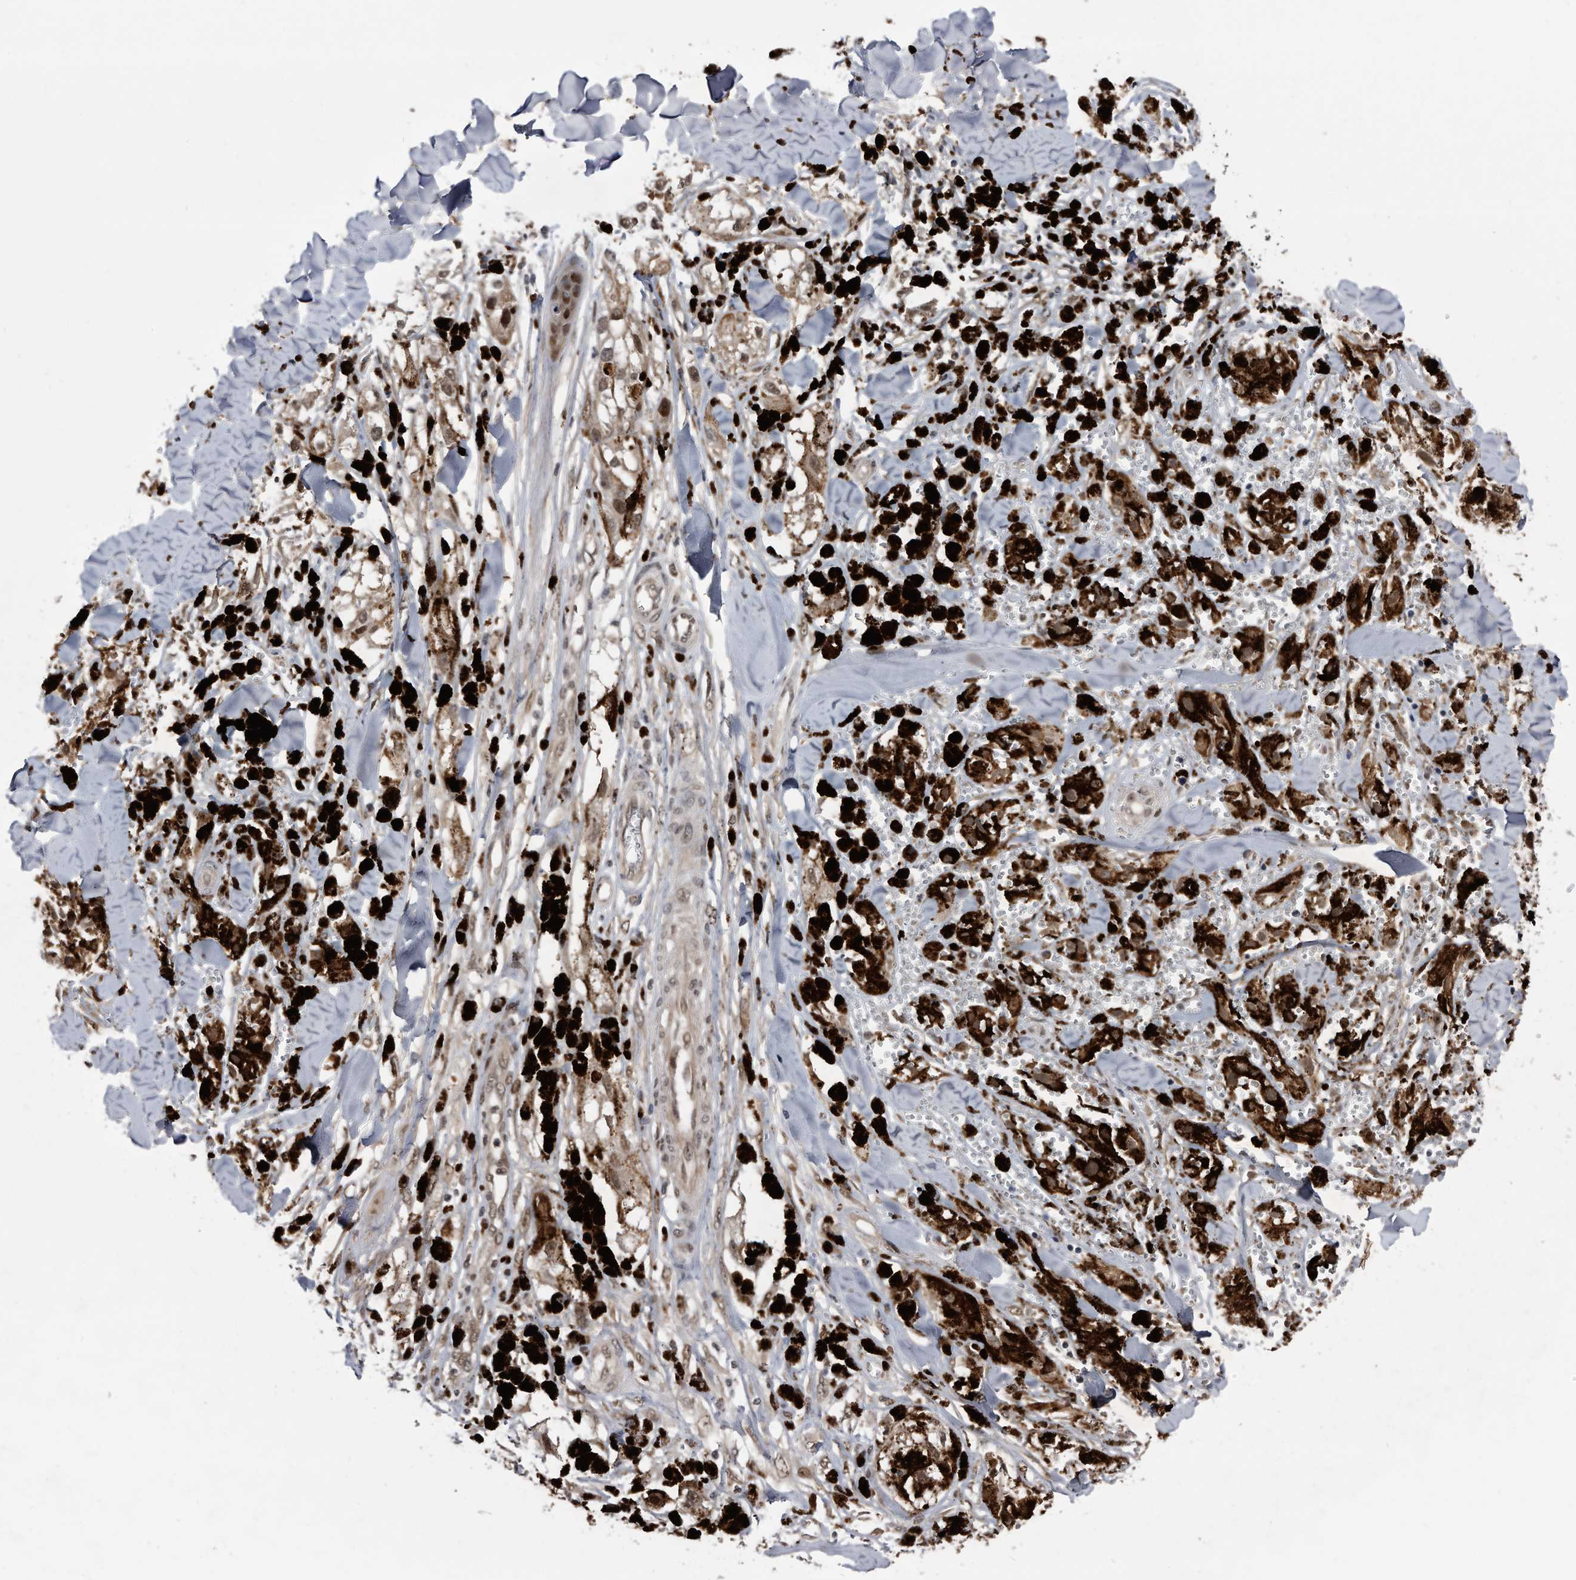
{"staining": {"intensity": "weak", "quantity": ">75%", "location": "cytoplasmic/membranous,nuclear"}, "tissue": "melanoma", "cell_type": "Tumor cells", "image_type": "cancer", "snomed": [{"axis": "morphology", "description": "Malignant melanoma, NOS"}, {"axis": "topography", "description": "Skin"}], "caption": "DAB (3,3'-diaminobenzidine) immunohistochemical staining of human melanoma reveals weak cytoplasmic/membranous and nuclear protein expression in about >75% of tumor cells.", "gene": "RAD23B", "patient": {"sex": "male", "age": 88}}